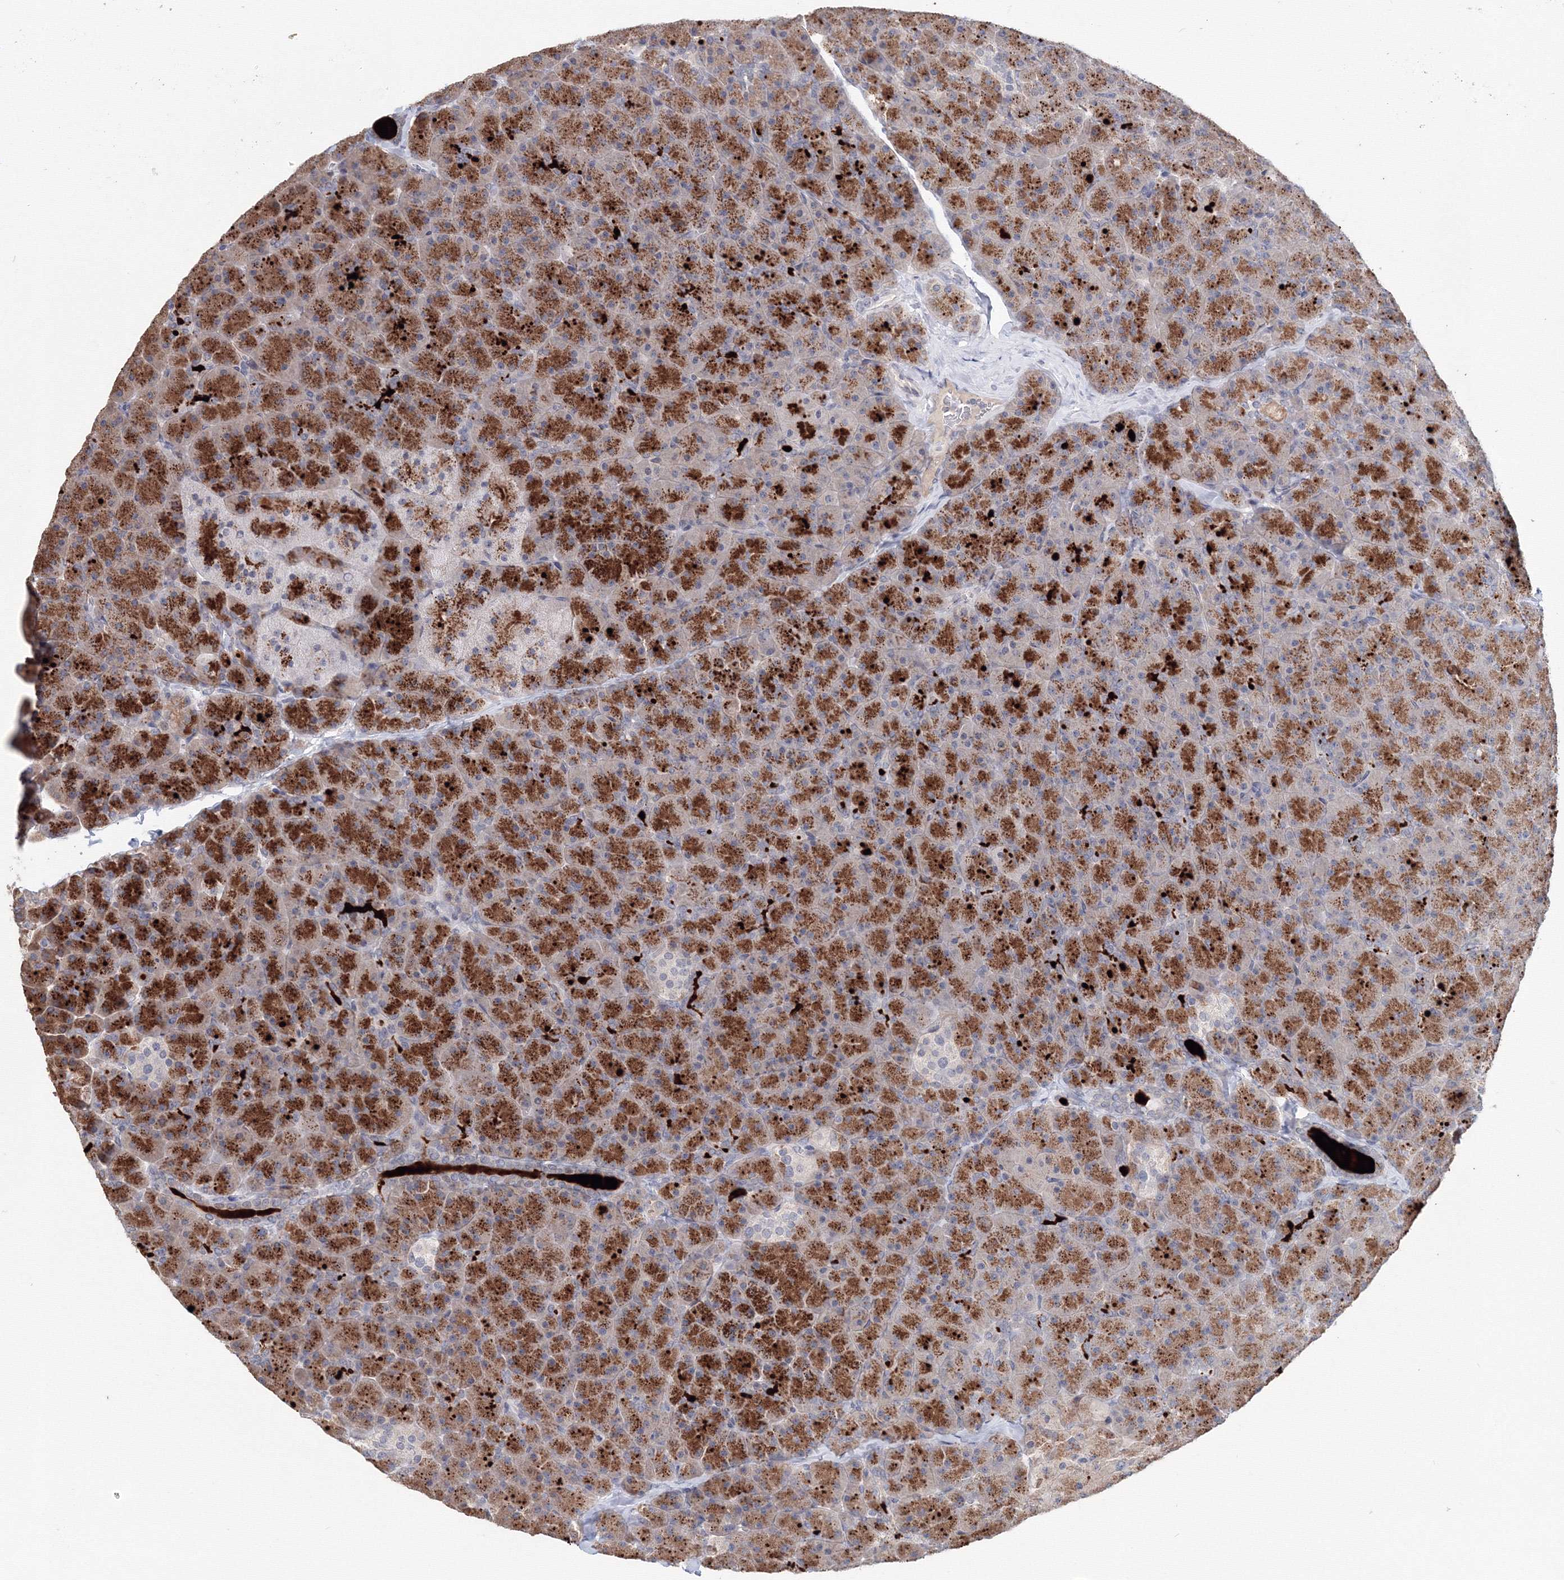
{"staining": {"intensity": "moderate", "quantity": ">75%", "location": "cytoplasmic/membranous"}, "tissue": "pancreas", "cell_type": "Exocrine glandular cells", "image_type": "normal", "snomed": [{"axis": "morphology", "description": "Normal tissue, NOS"}, {"axis": "topography", "description": "Pancreas"}], "caption": "IHC (DAB) staining of unremarkable human pancreas demonstrates moderate cytoplasmic/membranous protein positivity in about >75% of exocrine glandular cells. Using DAB (3,3'-diaminobenzidine) (brown) and hematoxylin (blue) stains, captured at high magnification using brightfield microscopy.", "gene": "SLC7A7", "patient": {"sex": "male", "age": 36}}